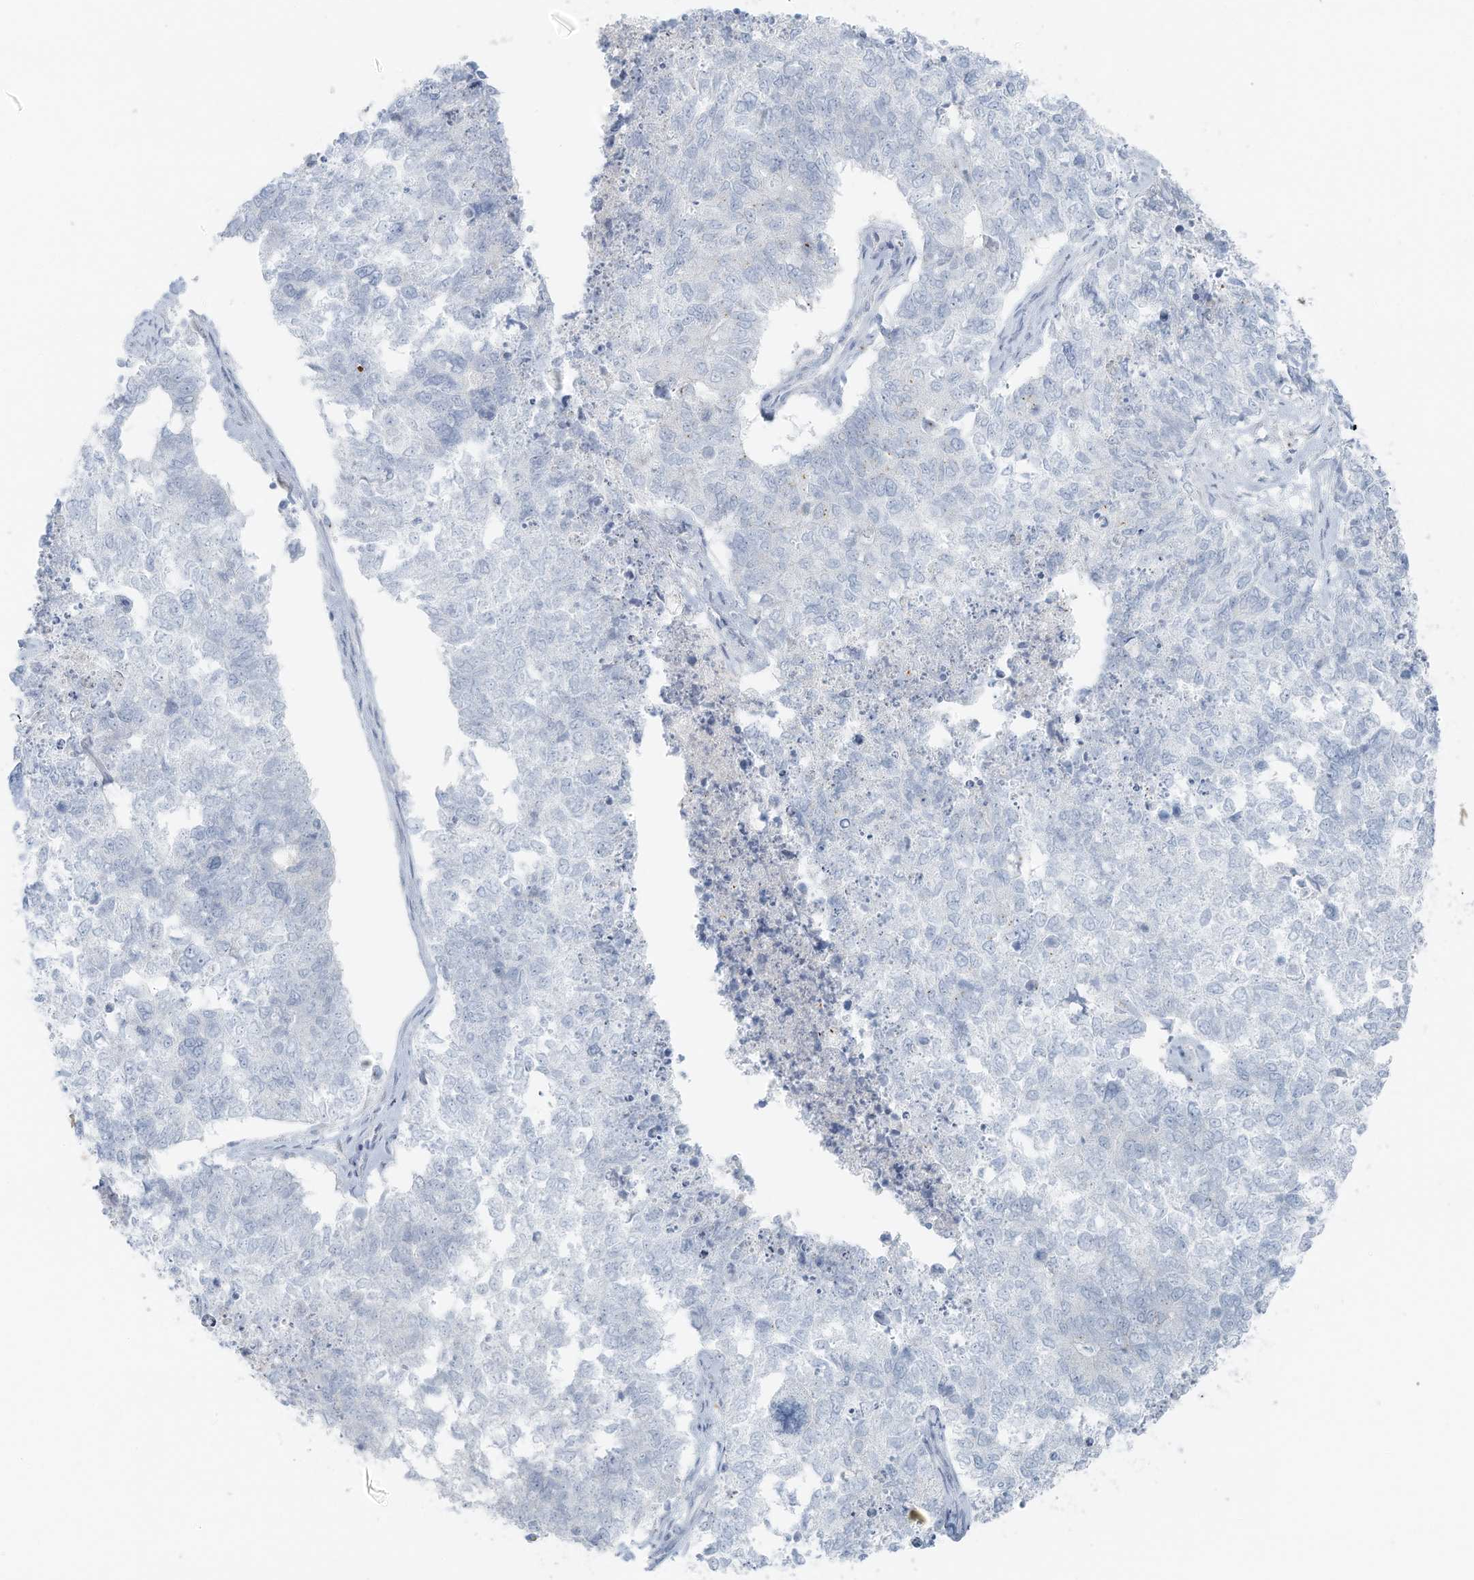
{"staining": {"intensity": "negative", "quantity": "none", "location": "none"}, "tissue": "cervical cancer", "cell_type": "Tumor cells", "image_type": "cancer", "snomed": [{"axis": "morphology", "description": "Squamous cell carcinoma, NOS"}, {"axis": "topography", "description": "Cervix"}], "caption": "Immunohistochemistry histopathology image of human cervical cancer stained for a protein (brown), which reveals no expression in tumor cells.", "gene": "SLC25A43", "patient": {"sex": "female", "age": 63}}